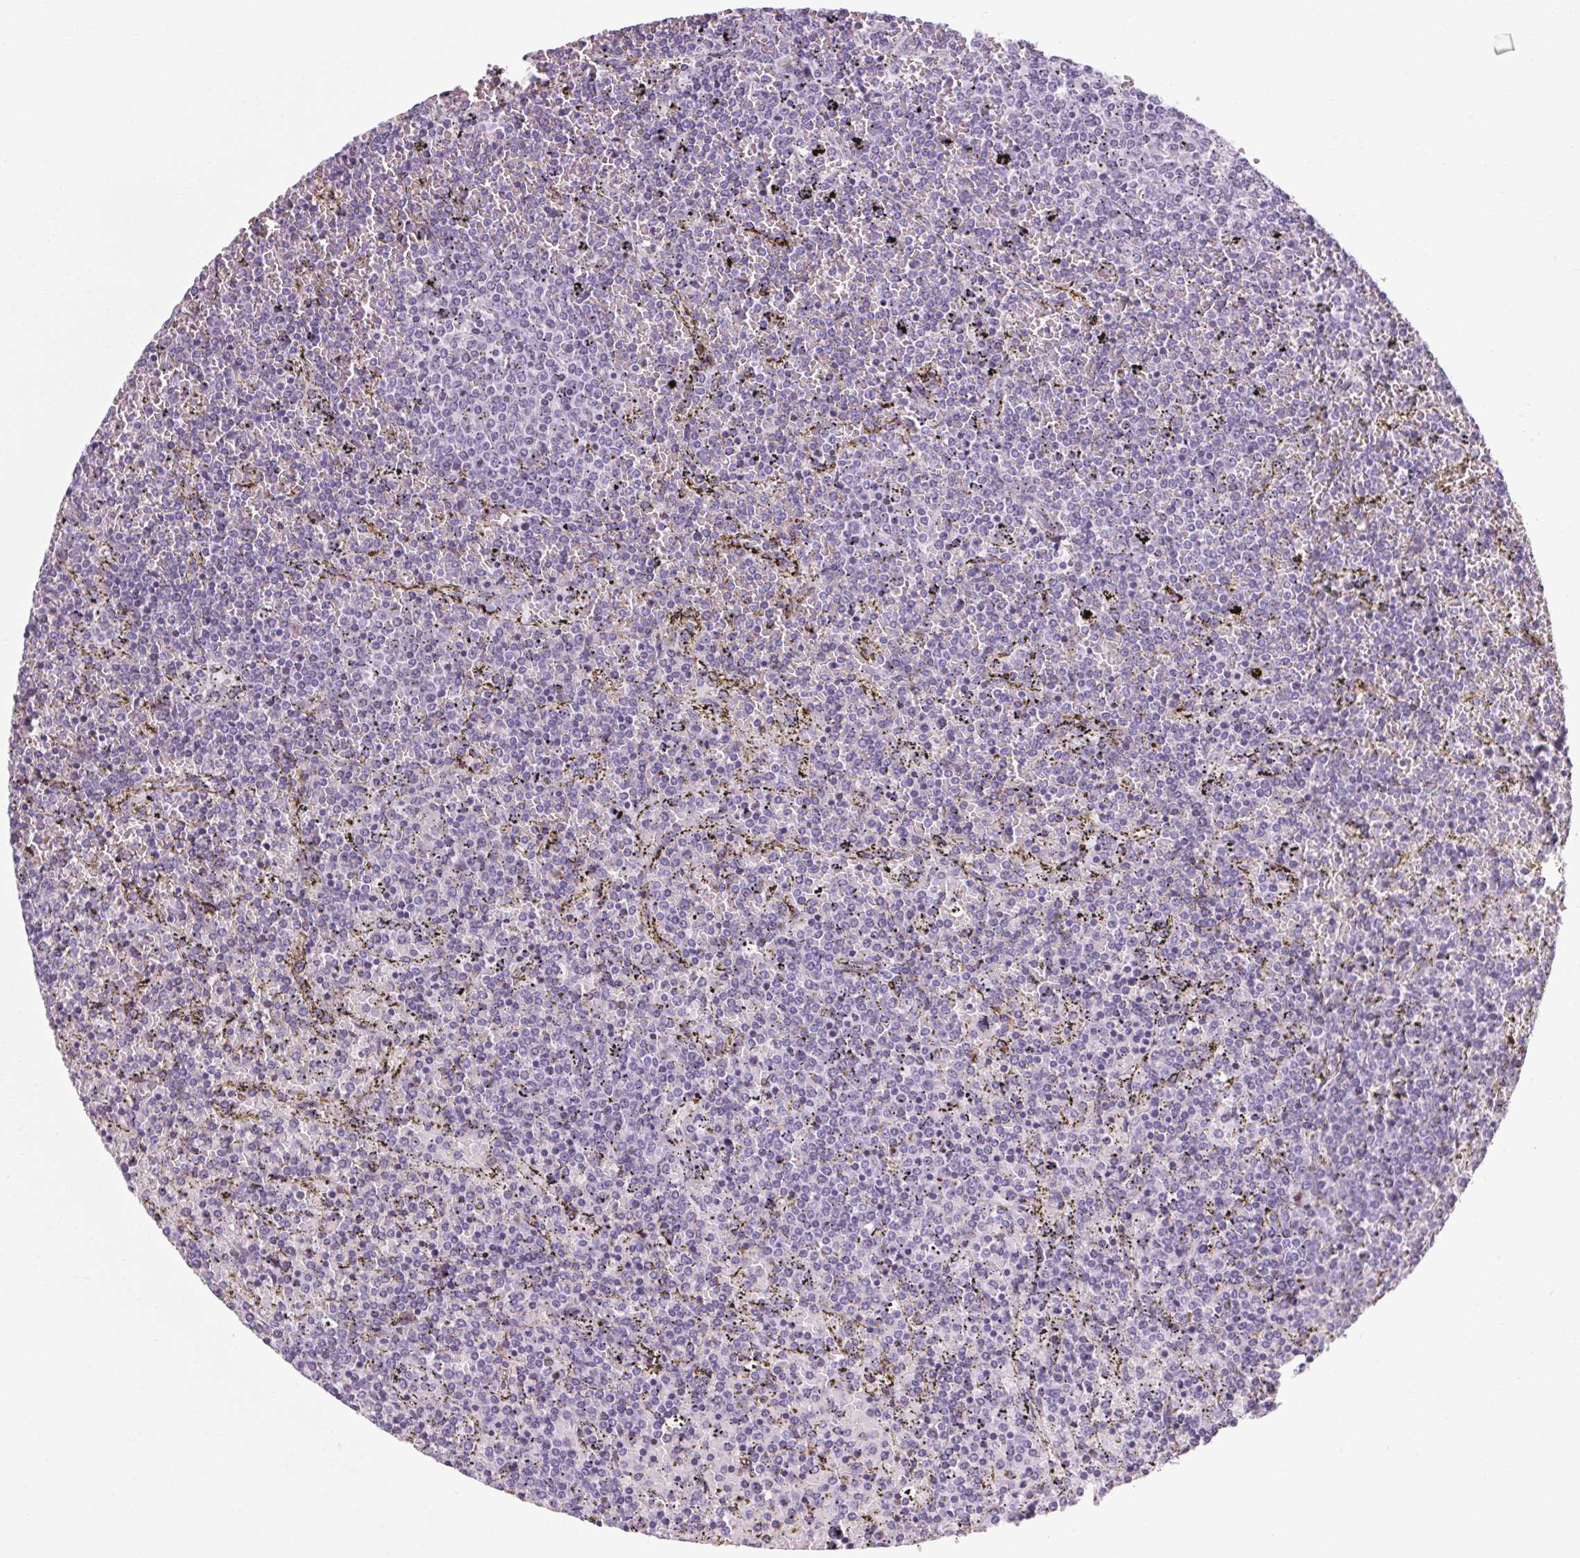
{"staining": {"intensity": "negative", "quantity": "none", "location": "none"}, "tissue": "lymphoma", "cell_type": "Tumor cells", "image_type": "cancer", "snomed": [{"axis": "morphology", "description": "Malignant lymphoma, non-Hodgkin's type, Low grade"}, {"axis": "topography", "description": "Spleen"}], "caption": "Human low-grade malignant lymphoma, non-Hodgkin's type stained for a protein using immunohistochemistry displays no staining in tumor cells.", "gene": "POMC", "patient": {"sex": "female", "age": 77}}